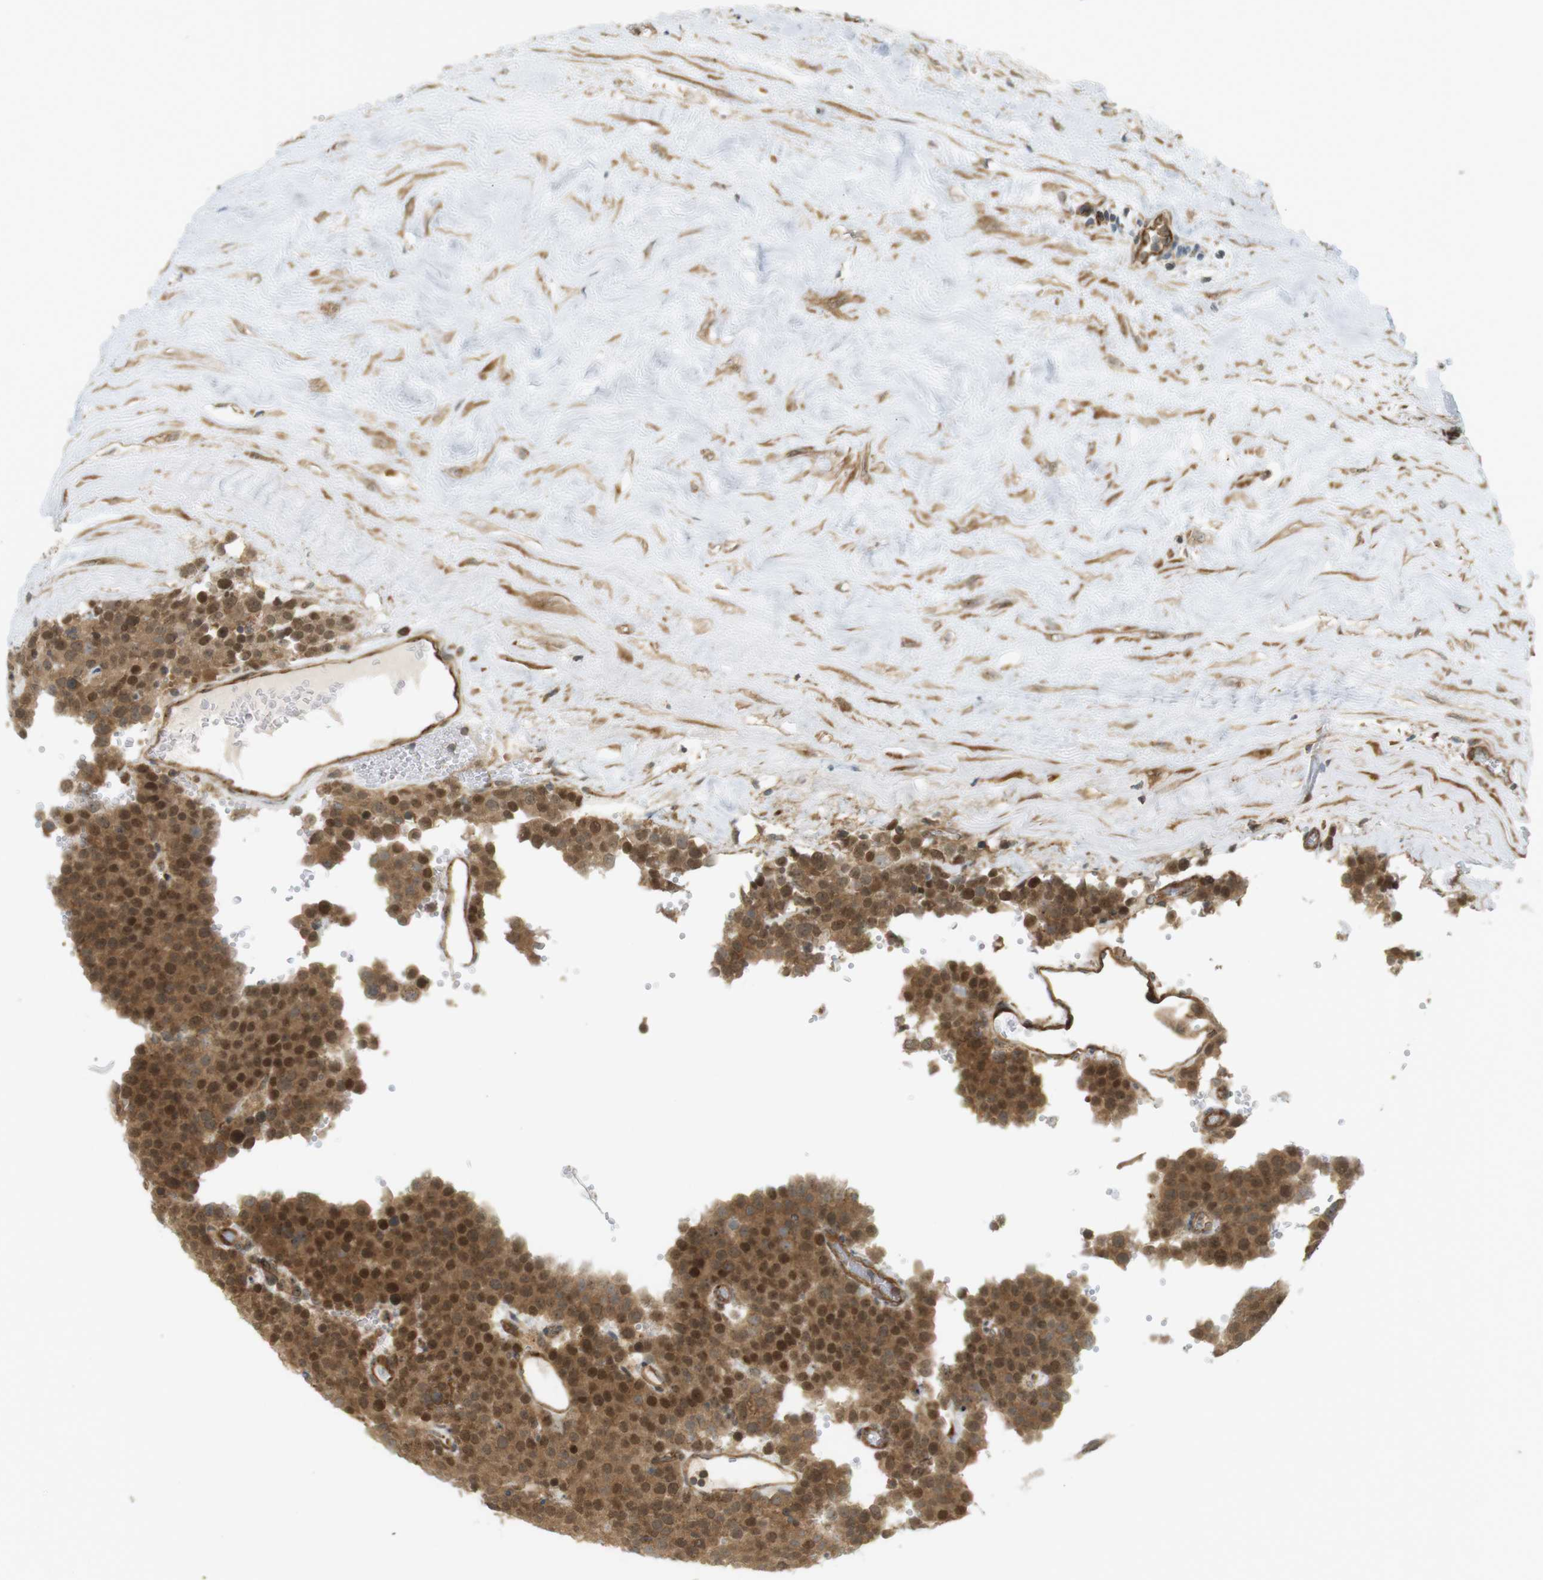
{"staining": {"intensity": "strong", "quantity": ">75%", "location": "cytoplasmic/membranous,nuclear"}, "tissue": "testis cancer", "cell_type": "Tumor cells", "image_type": "cancer", "snomed": [{"axis": "morphology", "description": "Normal tissue, NOS"}, {"axis": "morphology", "description": "Seminoma, NOS"}, {"axis": "topography", "description": "Testis"}], "caption": "Testis cancer stained with a protein marker displays strong staining in tumor cells.", "gene": "PA2G4", "patient": {"sex": "male", "age": 71}}